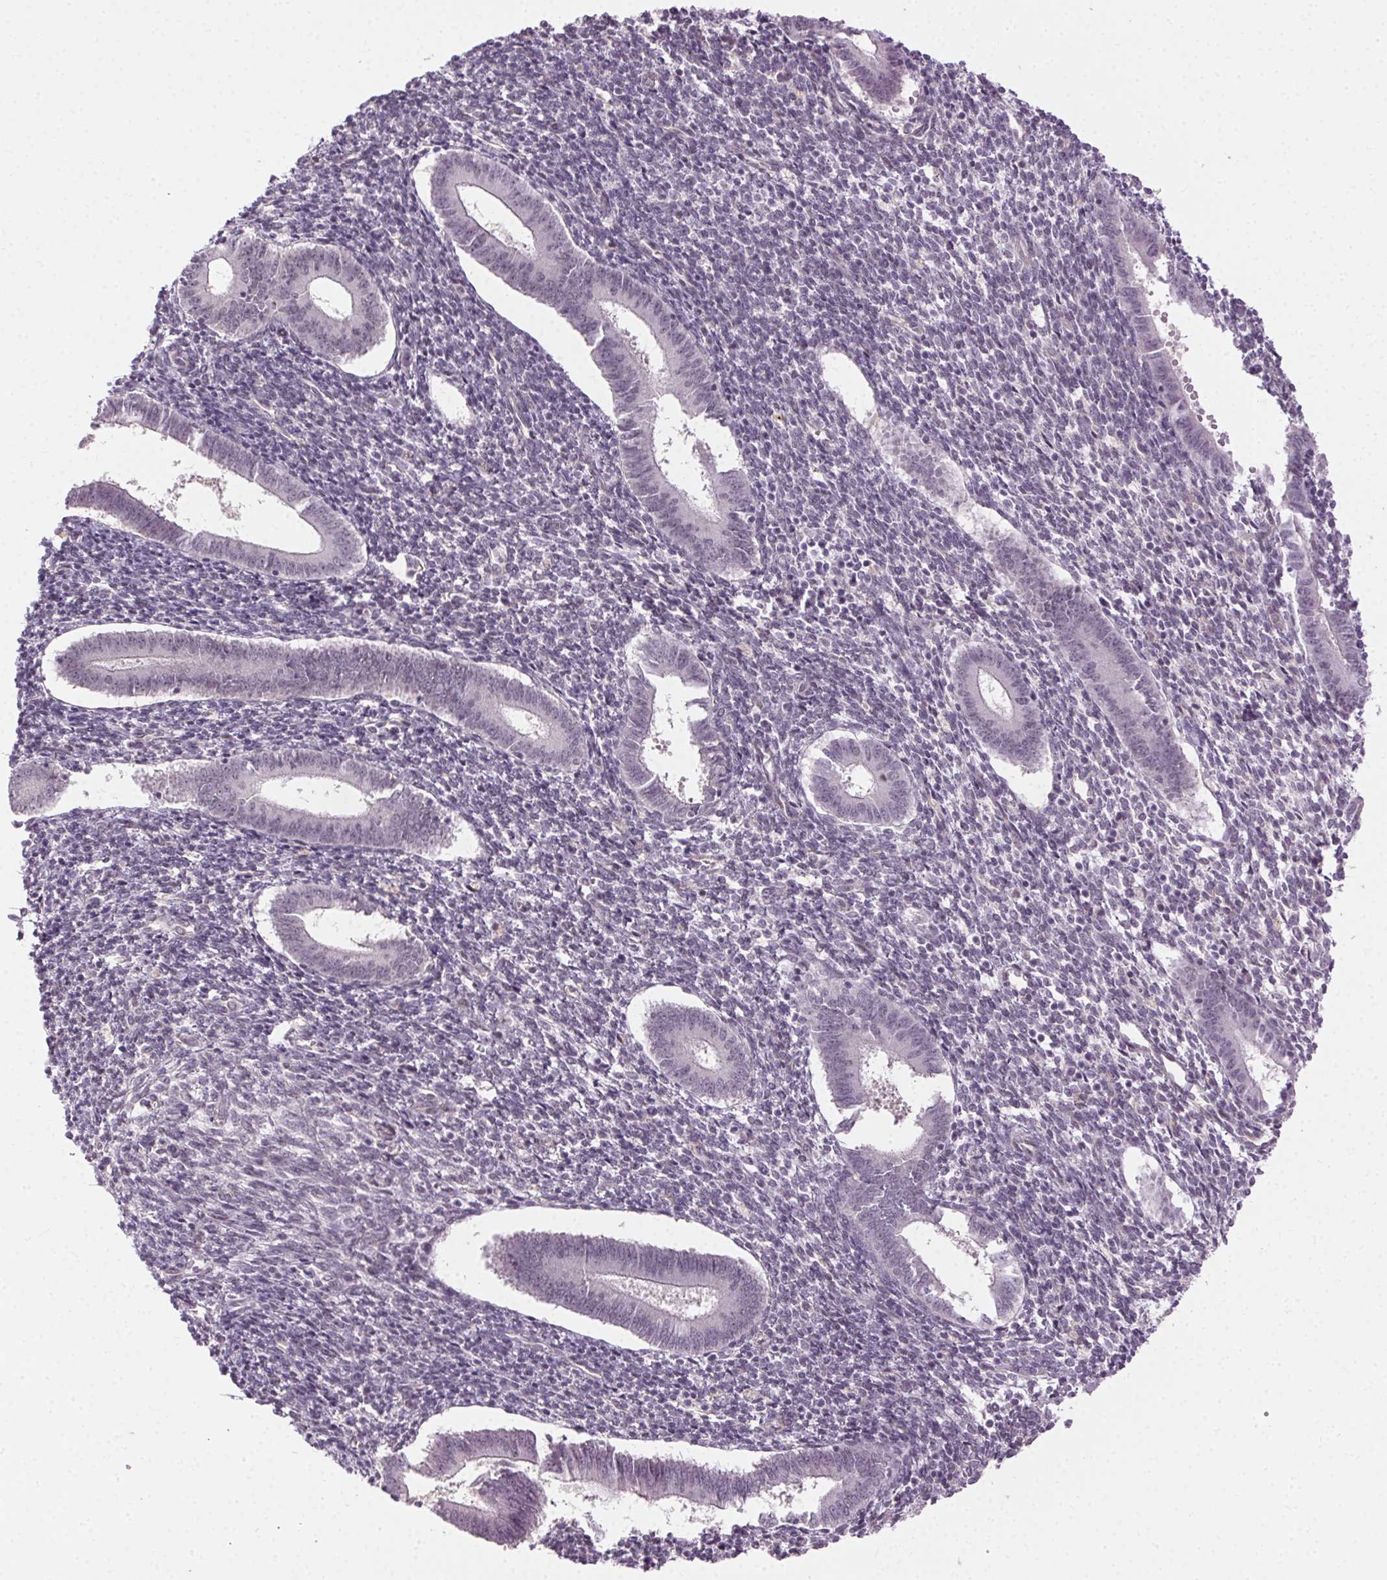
{"staining": {"intensity": "negative", "quantity": "none", "location": "none"}, "tissue": "endometrium", "cell_type": "Cells in endometrial stroma", "image_type": "normal", "snomed": [{"axis": "morphology", "description": "Normal tissue, NOS"}, {"axis": "topography", "description": "Endometrium"}], "caption": "Immunohistochemical staining of benign human endometrium shows no significant expression in cells in endometrial stroma.", "gene": "FAM168A", "patient": {"sex": "female", "age": 25}}